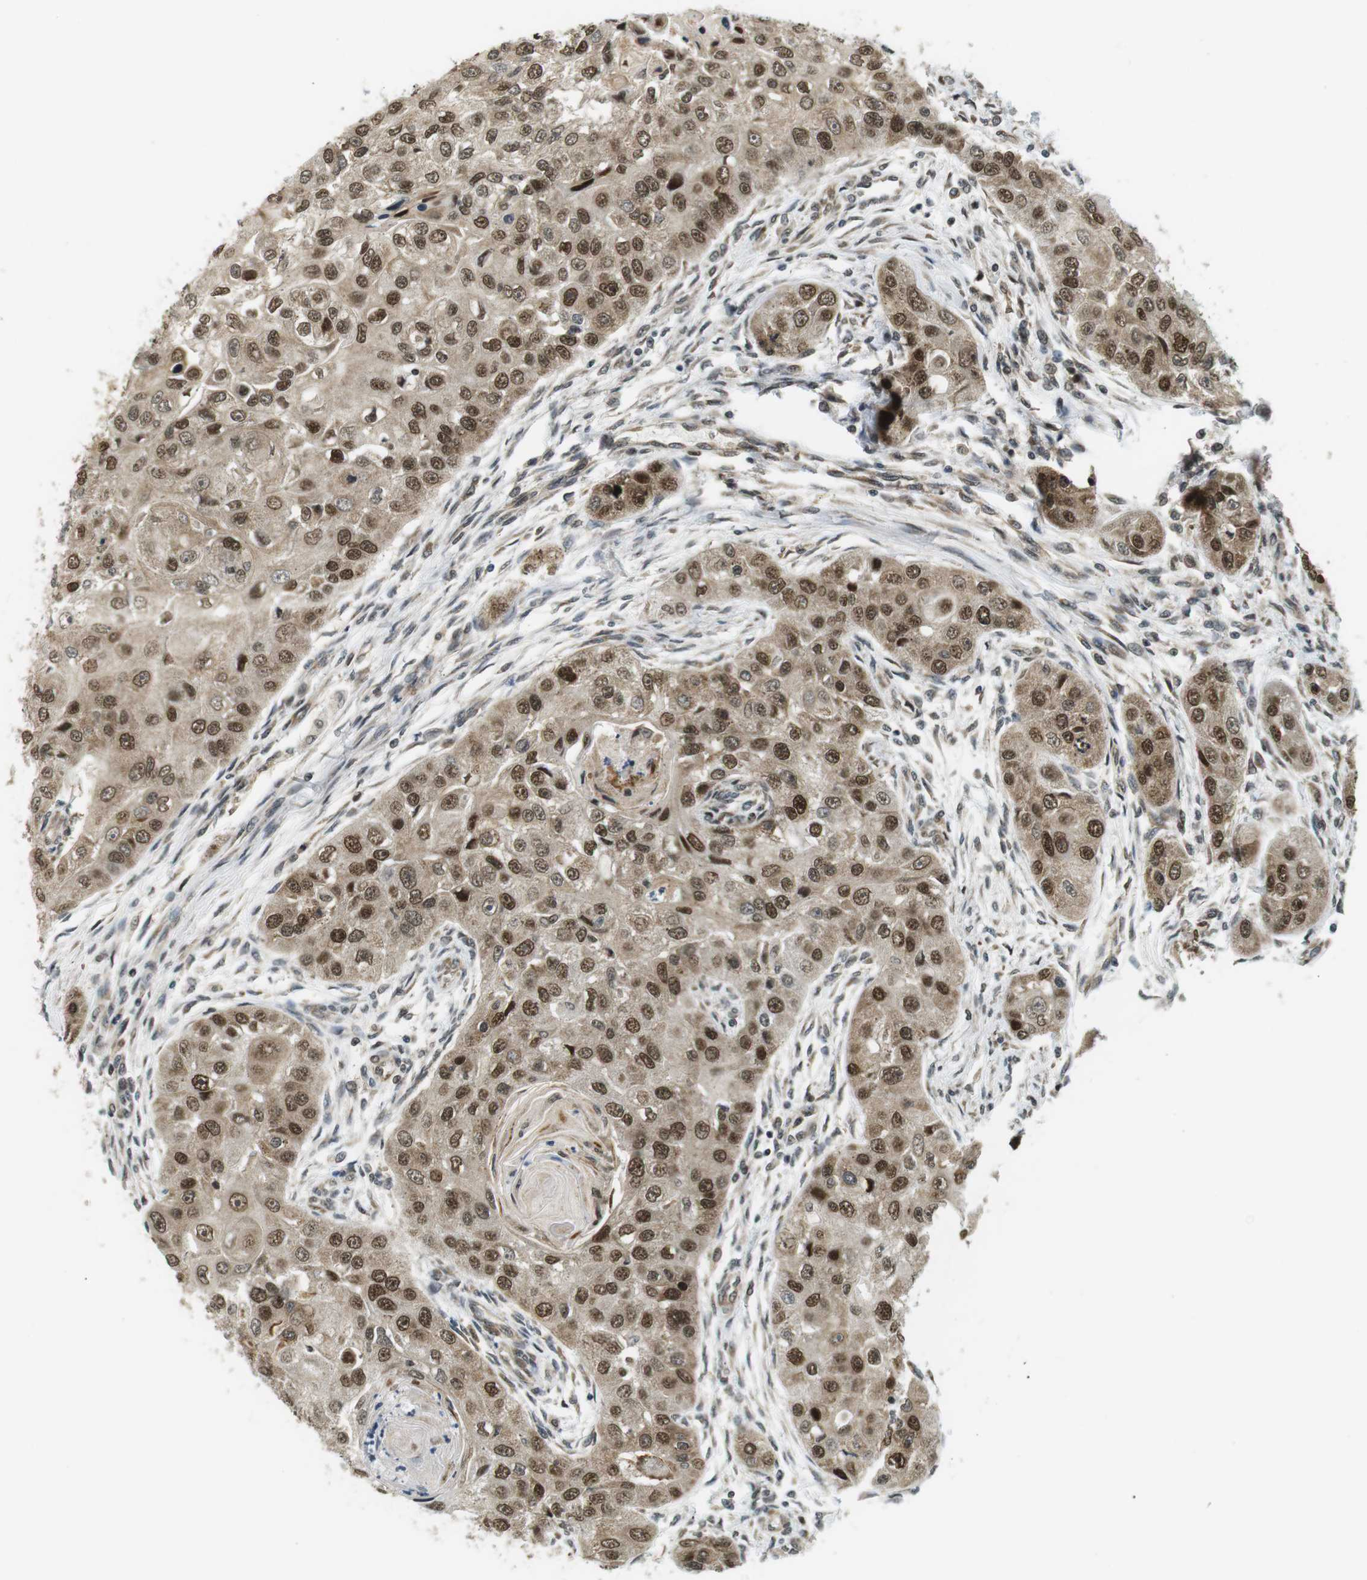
{"staining": {"intensity": "moderate", "quantity": ">75%", "location": "cytoplasmic/membranous,nuclear"}, "tissue": "head and neck cancer", "cell_type": "Tumor cells", "image_type": "cancer", "snomed": [{"axis": "morphology", "description": "Normal tissue, NOS"}, {"axis": "morphology", "description": "Squamous cell carcinoma, NOS"}, {"axis": "topography", "description": "Skeletal muscle"}, {"axis": "topography", "description": "Head-Neck"}], "caption": "This micrograph displays immunohistochemistry staining of head and neck cancer, with medium moderate cytoplasmic/membranous and nuclear positivity in approximately >75% of tumor cells.", "gene": "CSNK2B", "patient": {"sex": "male", "age": 51}}